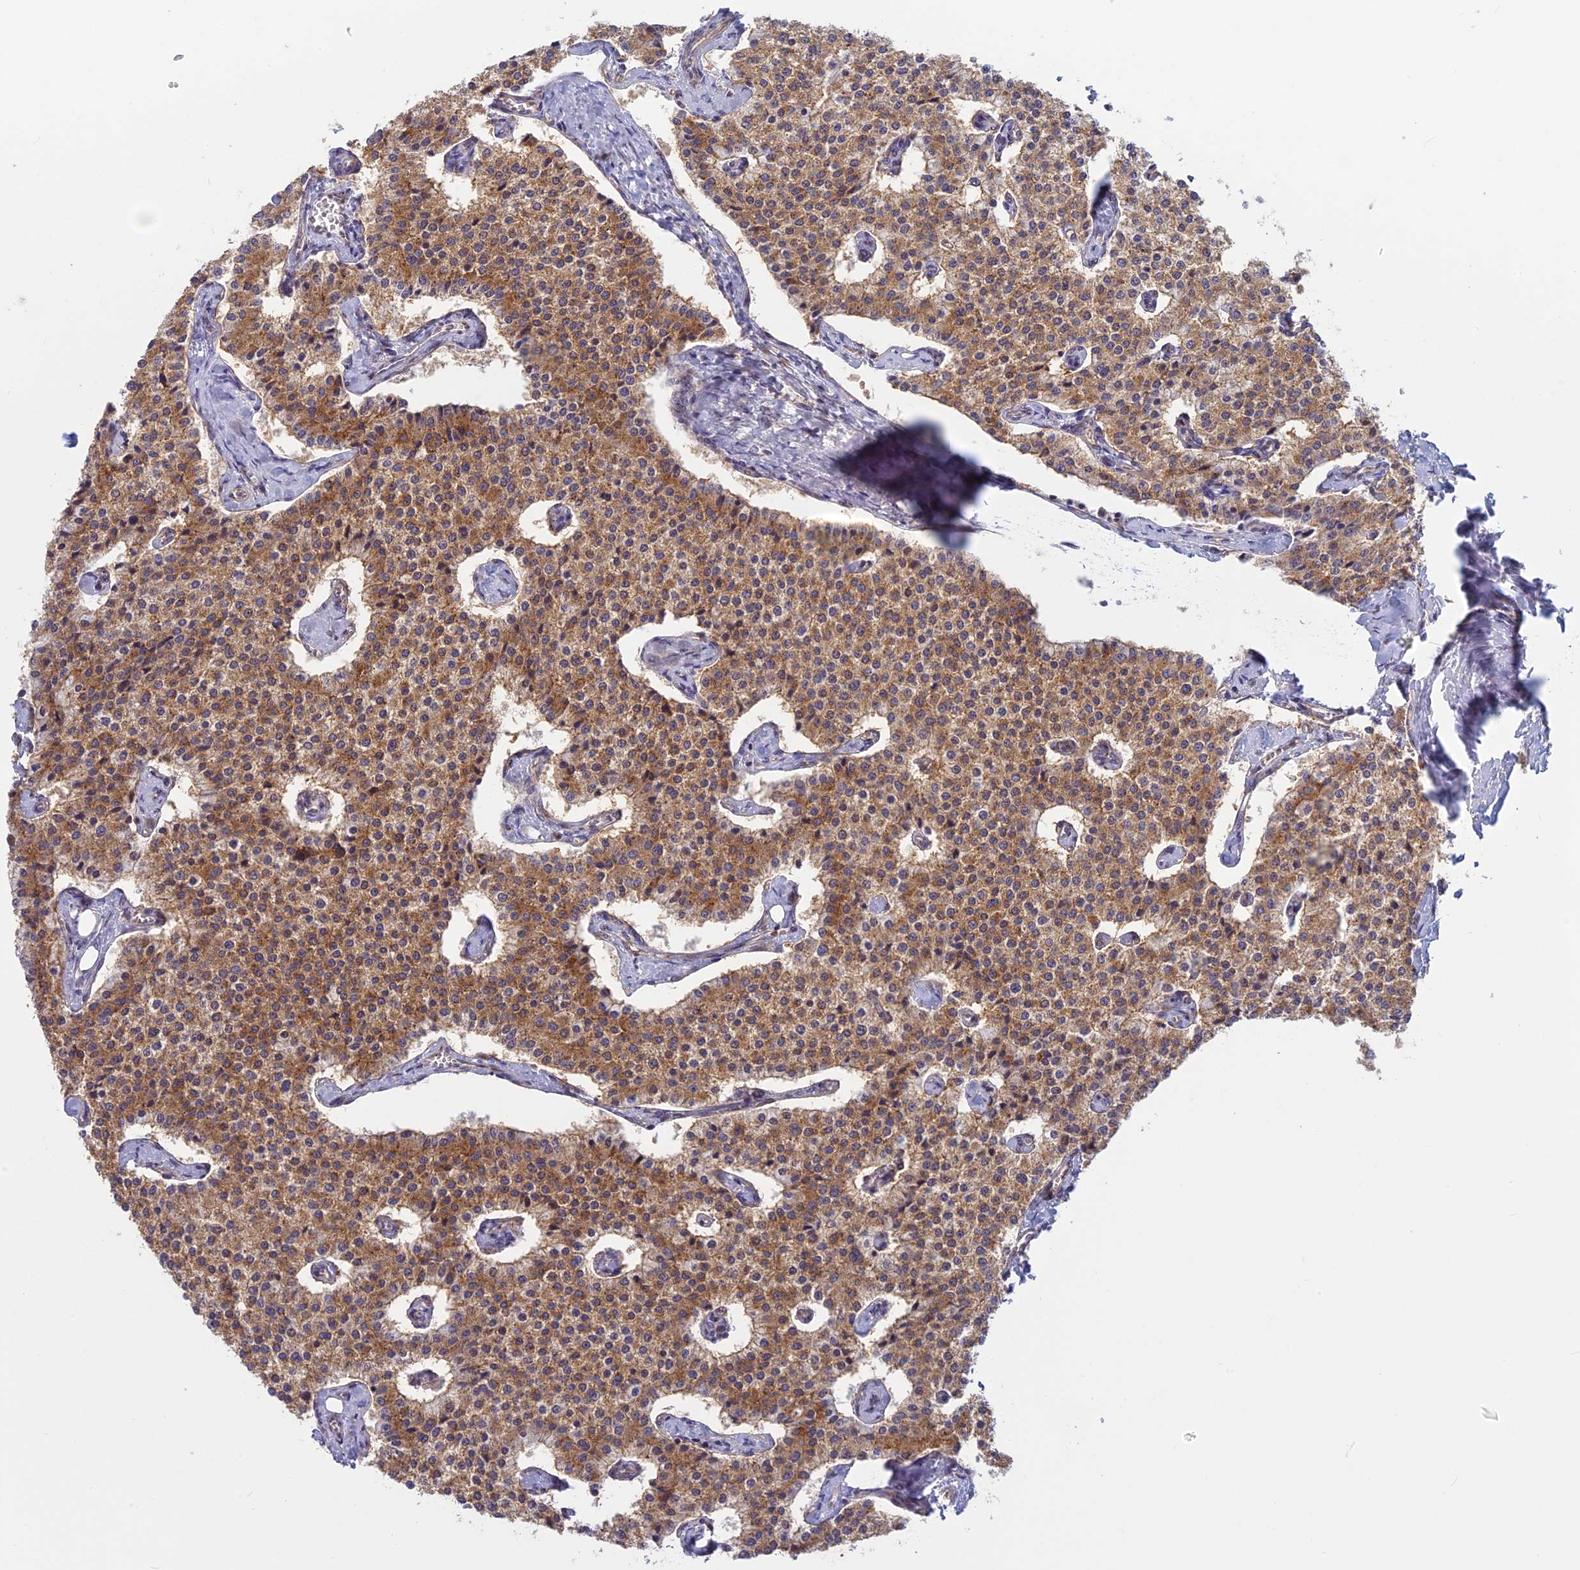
{"staining": {"intensity": "moderate", "quantity": ">75%", "location": "cytoplasmic/membranous"}, "tissue": "carcinoid", "cell_type": "Tumor cells", "image_type": "cancer", "snomed": [{"axis": "morphology", "description": "Carcinoid, malignant, NOS"}, {"axis": "topography", "description": "Colon"}], "caption": "Immunohistochemical staining of human malignant carcinoid reveals moderate cytoplasmic/membranous protein staining in about >75% of tumor cells. The protein is shown in brown color, while the nuclei are stained blue.", "gene": "CLINT1", "patient": {"sex": "female", "age": 52}}